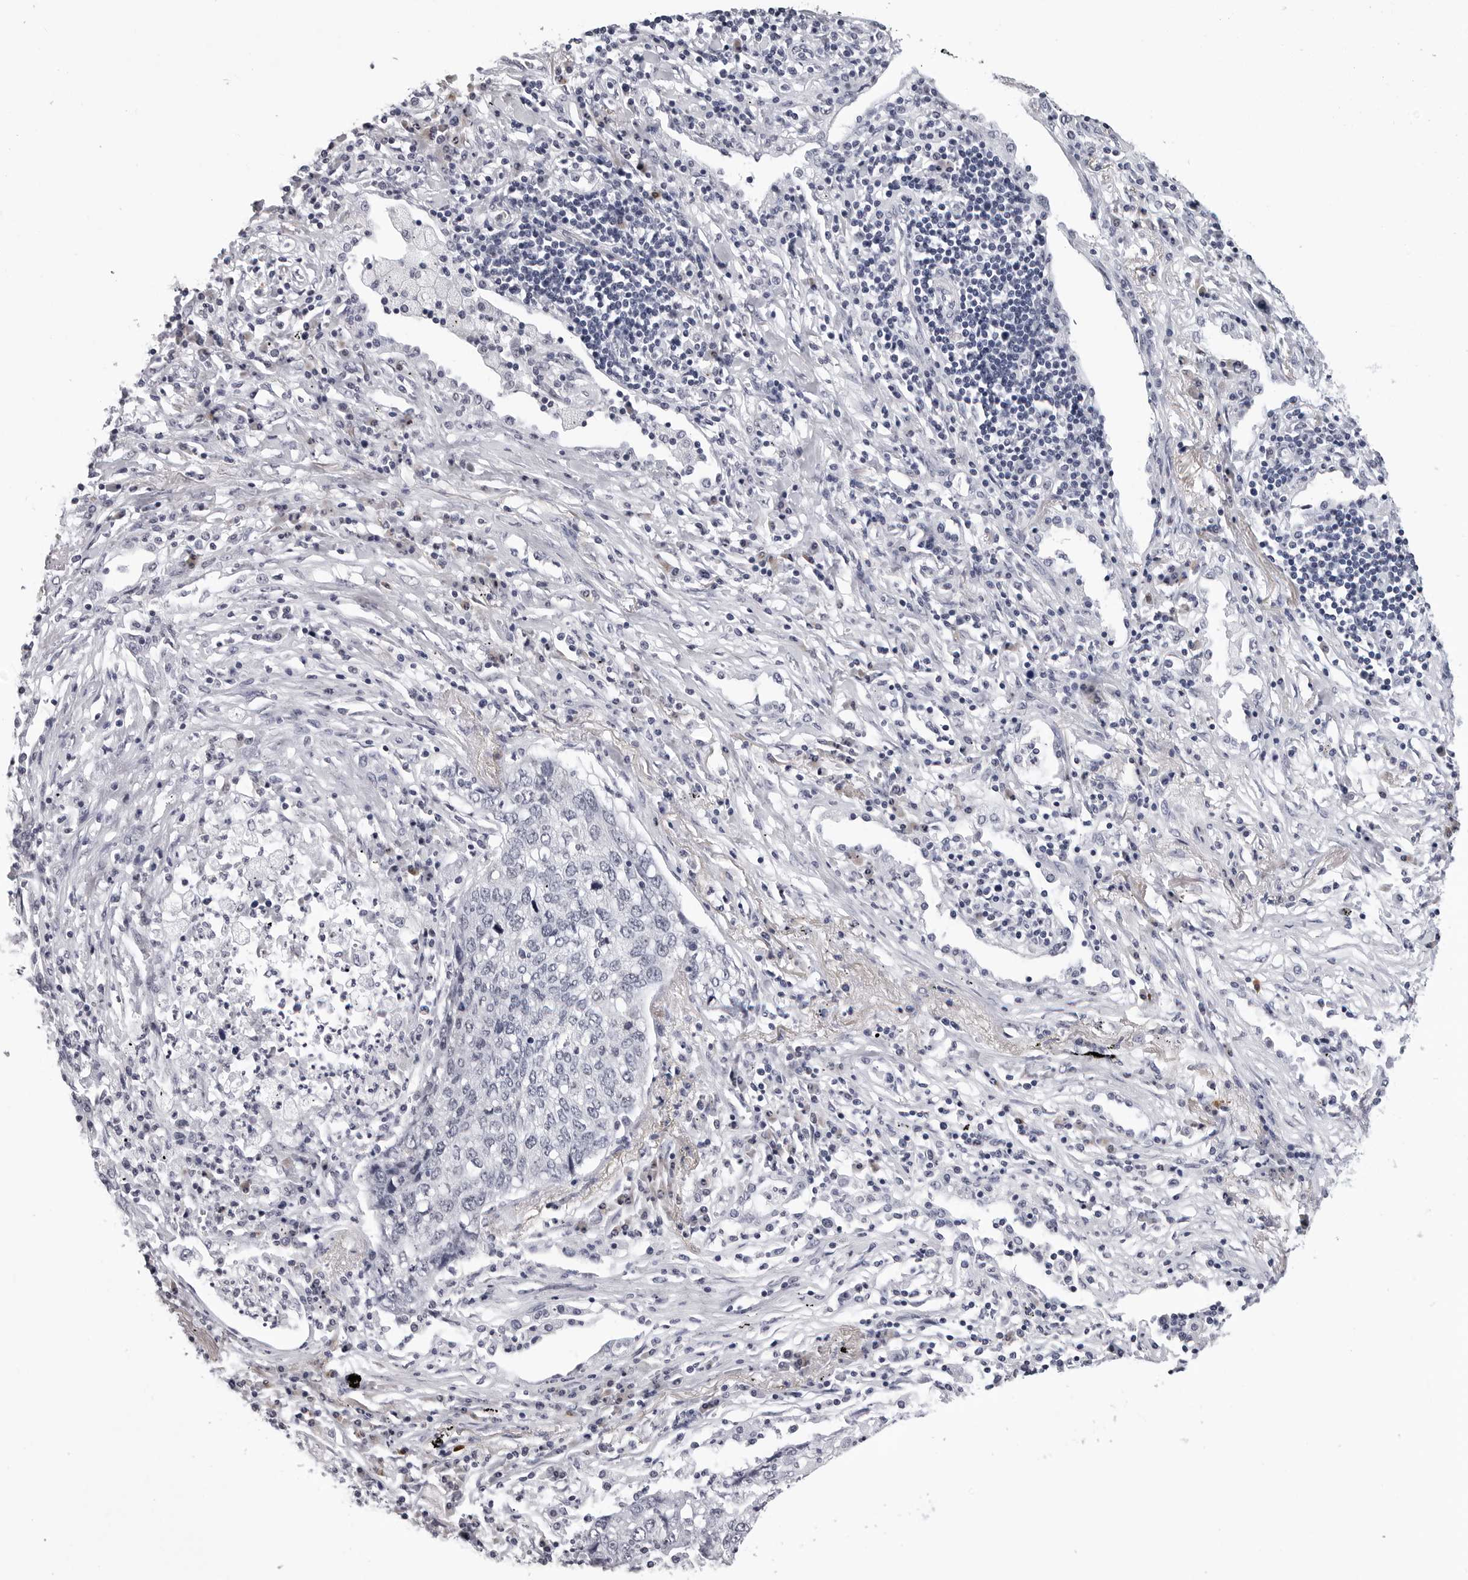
{"staining": {"intensity": "negative", "quantity": "none", "location": "none"}, "tissue": "lung cancer", "cell_type": "Tumor cells", "image_type": "cancer", "snomed": [{"axis": "morphology", "description": "Squamous cell carcinoma, NOS"}, {"axis": "topography", "description": "Lung"}], "caption": "Tumor cells are negative for brown protein staining in squamous cell carcinoma (lung).", "gene": "GNL2", "patient": {"sex": "female", "age": 63}}